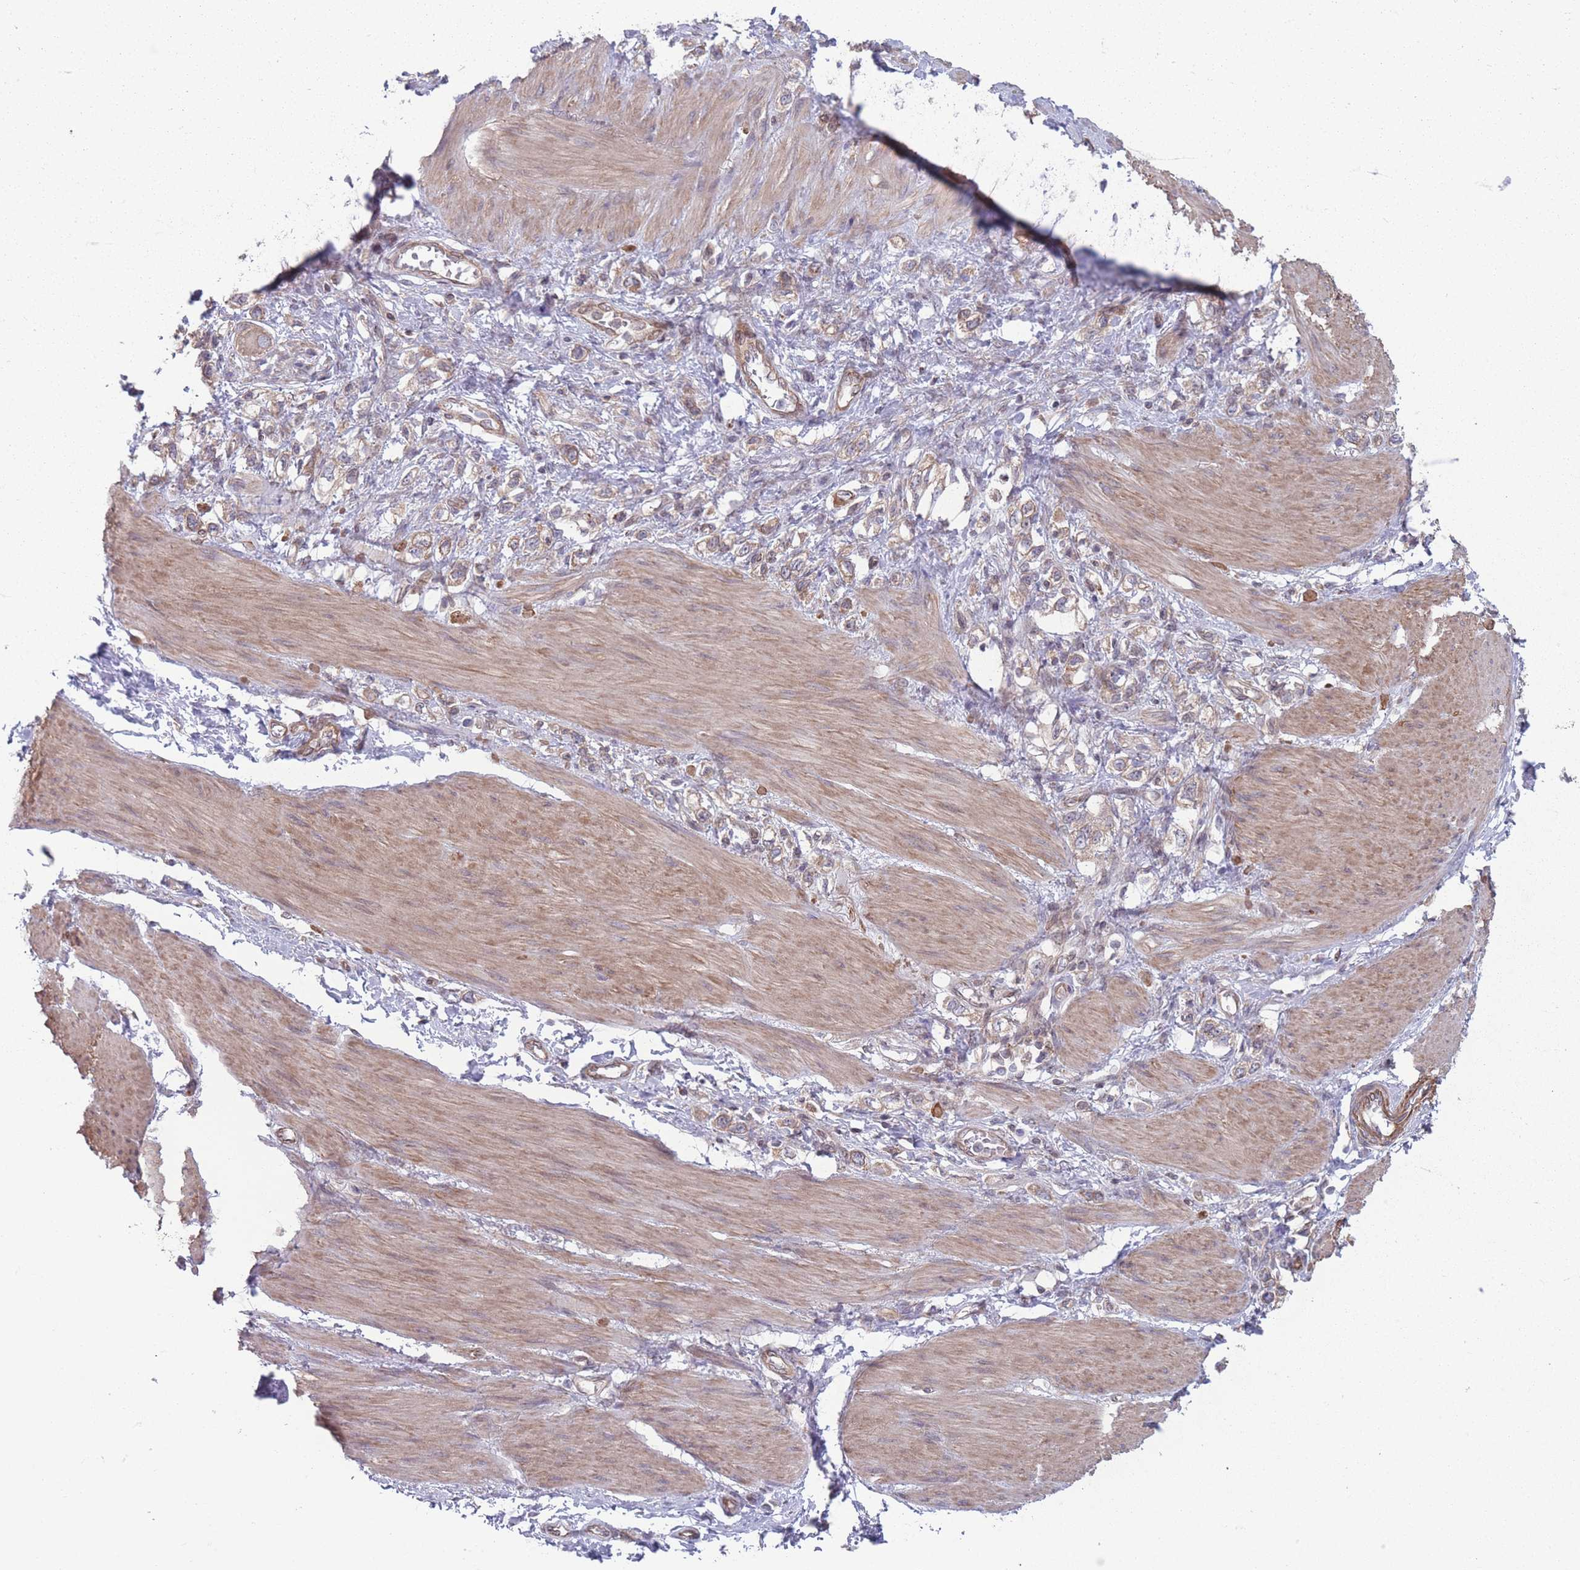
{"staining": {"intensity": "weak", "quantity": ">75%", "location": "cytoplasmic/membranous"}, "tissue": "stomach cancer", "cell_type": "Tumor cells", "image_type": "cancer", "snomed": [{"axis": "morphology", "description": "Adenocarcinoma, NOS"}, {"axis": "topography", "description": "Stomach"}], "caption": "An immunohistochemistry (IHC) histopathology image of neoplastic tissue is shown. Protein staining in brown labels weak cytoplasmic/membranous positivity in adenocarcinoma (stomach) within tumor cells.", "gene": "VRK2", "patient": {"sex": "female", "age": 65}}